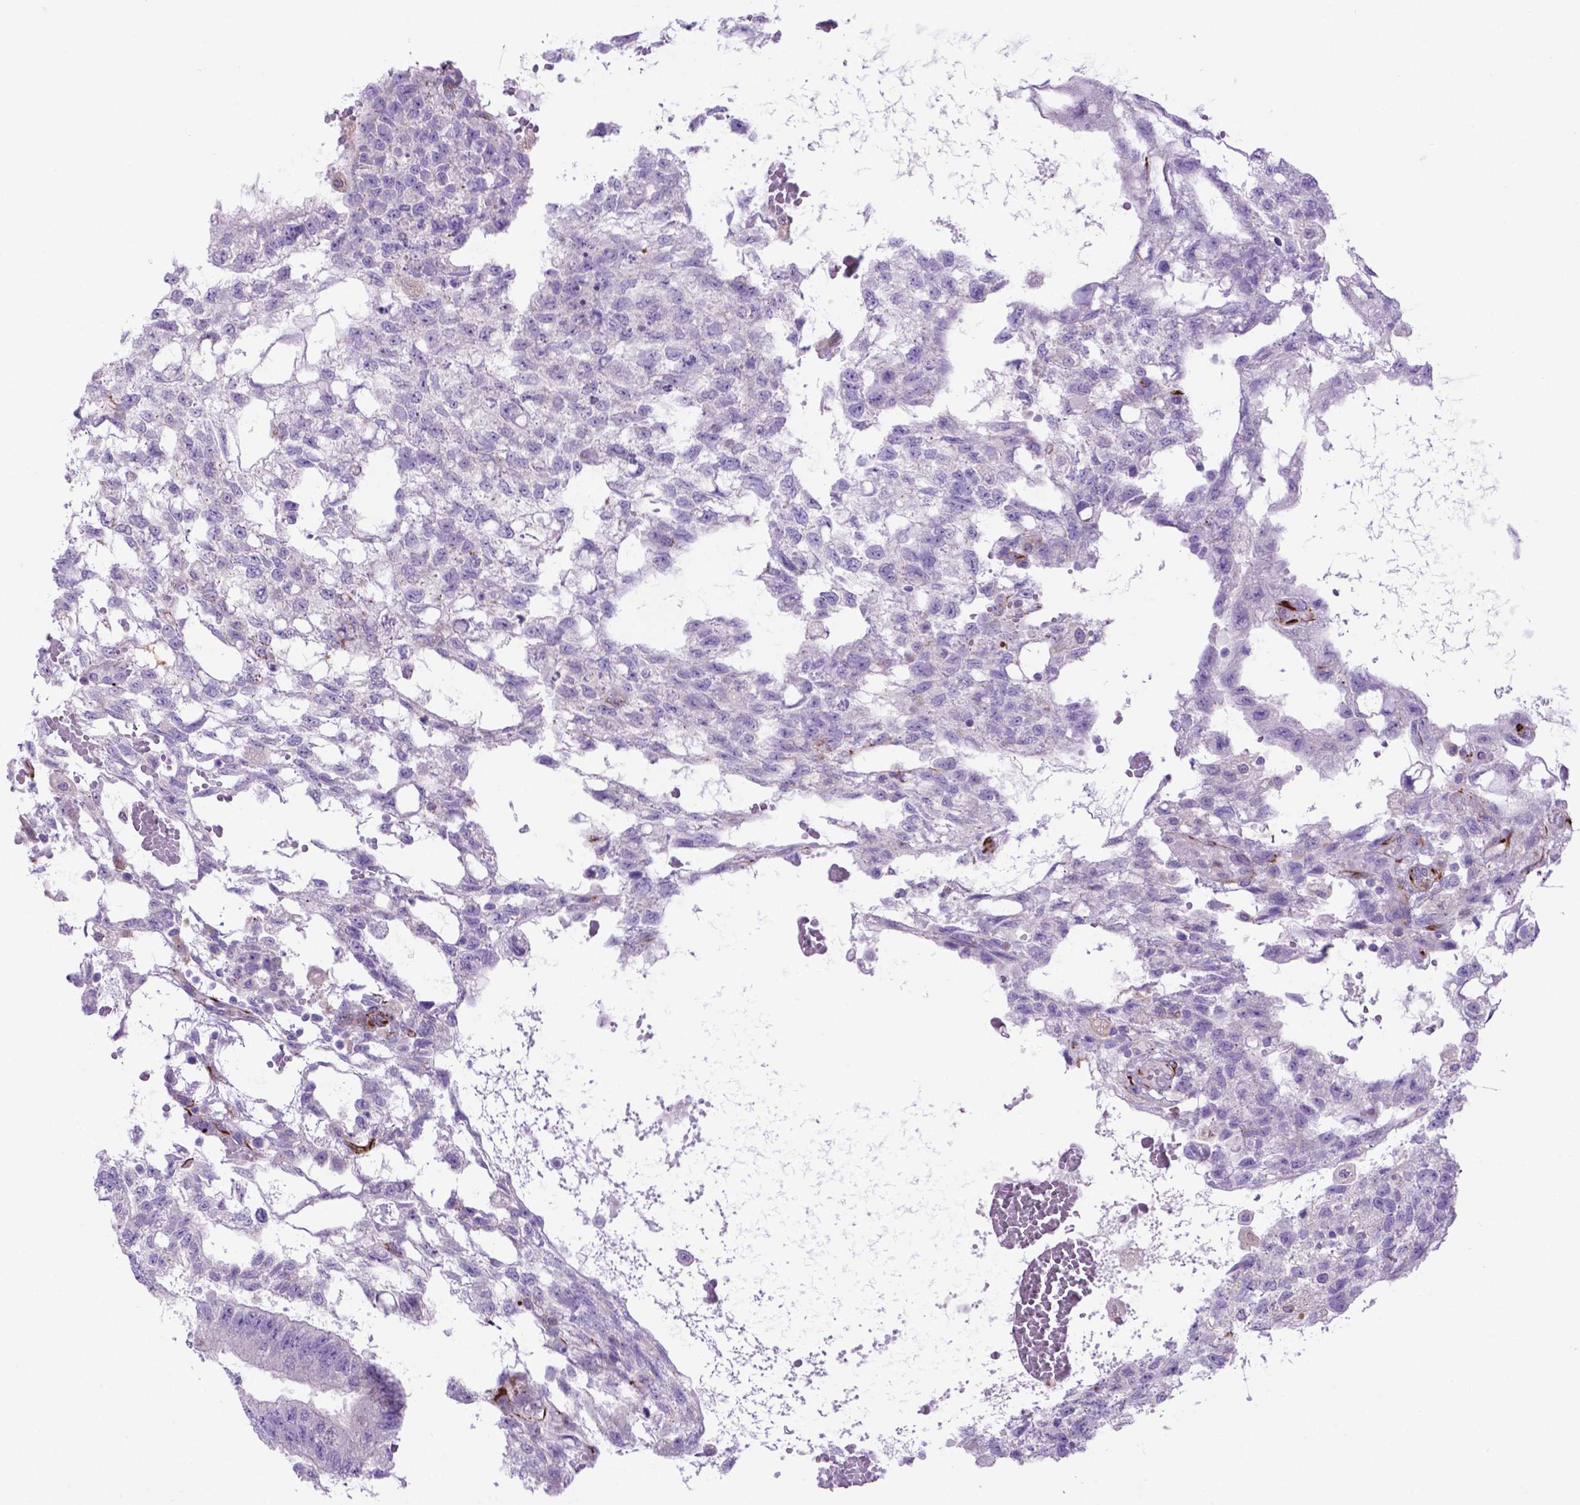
{"staining": {"intensity": "negative", "quantity": "none", "location": "none"}, "tissue": "testis cancer", "cell_type": "Tumor cells", "image_type": "cancer", "snomed": [{"axis": "morphology", "description": "Carcinoma, Embryonal, NOS"}, {"axis": "topography", "description": "Testis"}], "caption": "An immunohistochemistry (IHC) micrograph of testis cancer (embryonal carcinoma) is shown. There is no staining in tumor cells of testis cancer (embryonal carcinoma).", "gene": "LZTR1", "patient": {"sex": "male", "age": 32}}